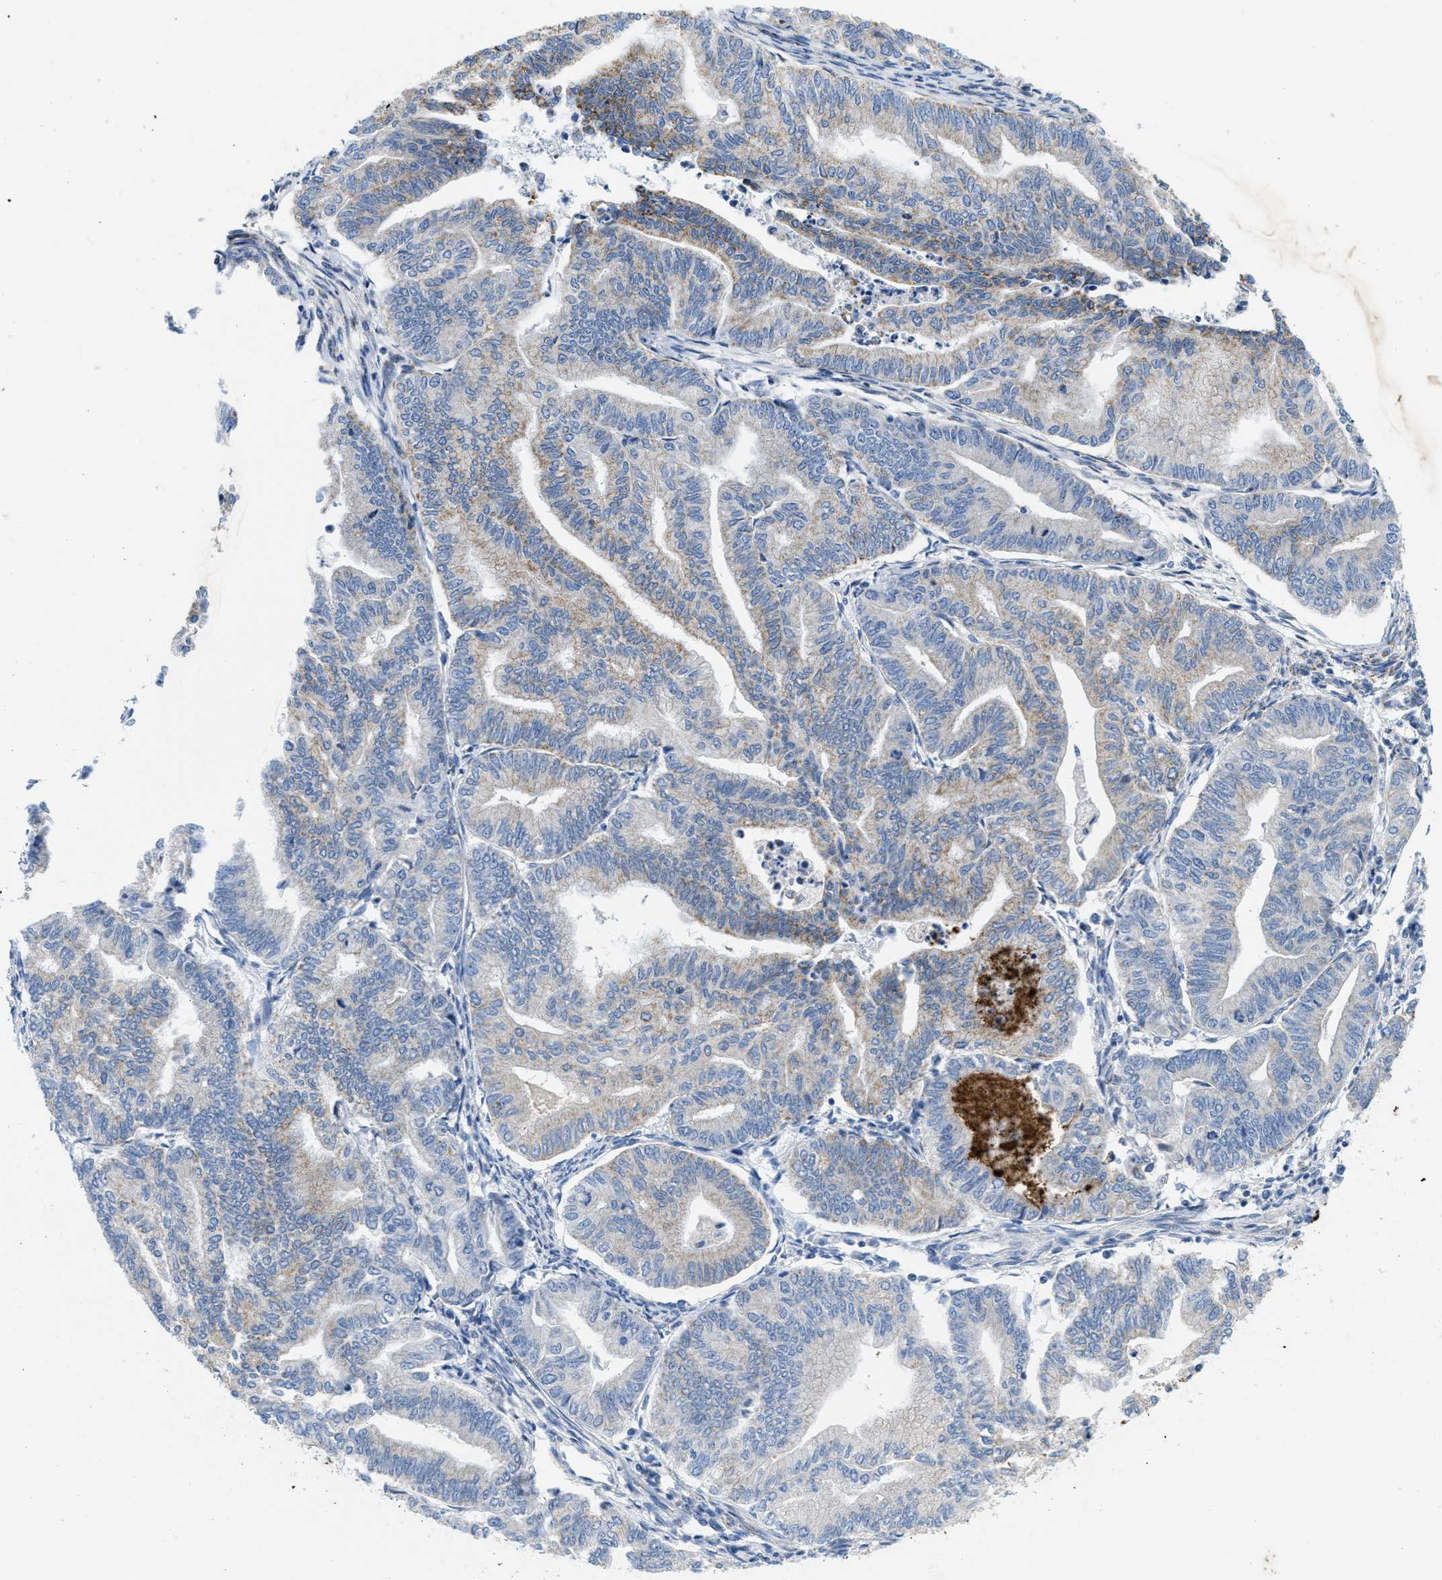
{"staining": {"intensity": "weak", "quantity": "25%-75%", "location": "cytoplasmic/membranous"}, "tissue": "endometrial cancer", "cell_type": "Tumor cells", "image_type": "cancer", "snomed": [{"axis": "morphology", "description": "Adenocarcinoma, NOS"}, {"axis": "topography", "description": "Endometrium"}], "caption": "Protein staining of endometrial cancer tissue demonstrates weak cytoplasmic/membranous positivity in approximately 25%-75% of tumor cells. The staining is performed using DAB brown chromogen to label protein expression. The nuclei are counter-stained blue using hematoxylin.", "gene": "KCNJ5", "patient": {"sex": "female", "age": 79}}